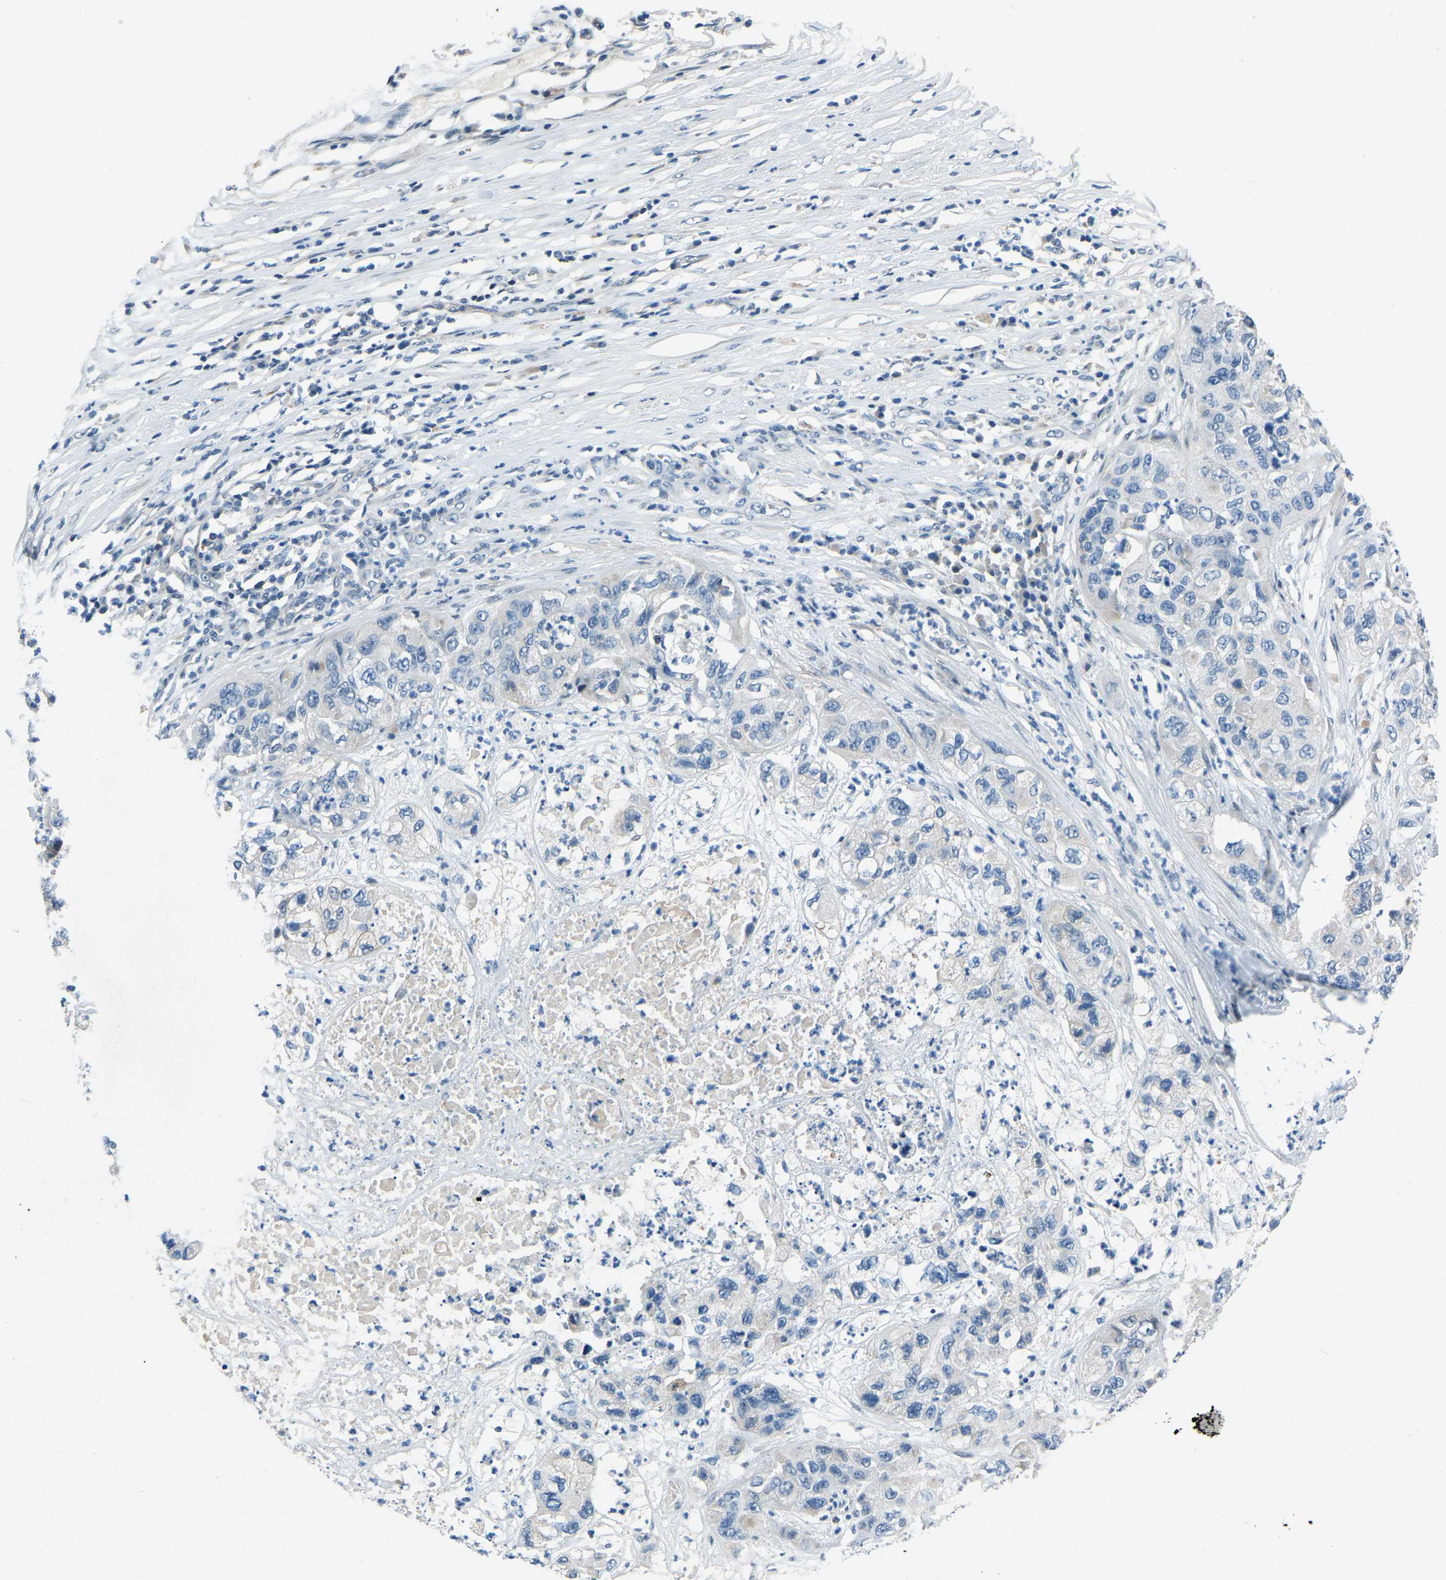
{"staining": {"intensity": "negative", "quantity": "none", "location": "none"}, "tissue": "pancreatic cancer", "cell_type": "Tumor cells", "image_type": "cancer", "snomed": [{"axis": "morphology", "description": "Adenocarcinoma, NOS"}, {"axis": "topography", "description": "Pancreas"}], "caption": "IHC micrograph of human pancreatic cancer (adenocarcinoma) stained for a protein (brown), which reveals no staining in tumor cells.", "gene": "XIRP1", "patient": {"sex": "female", "age": 78}}